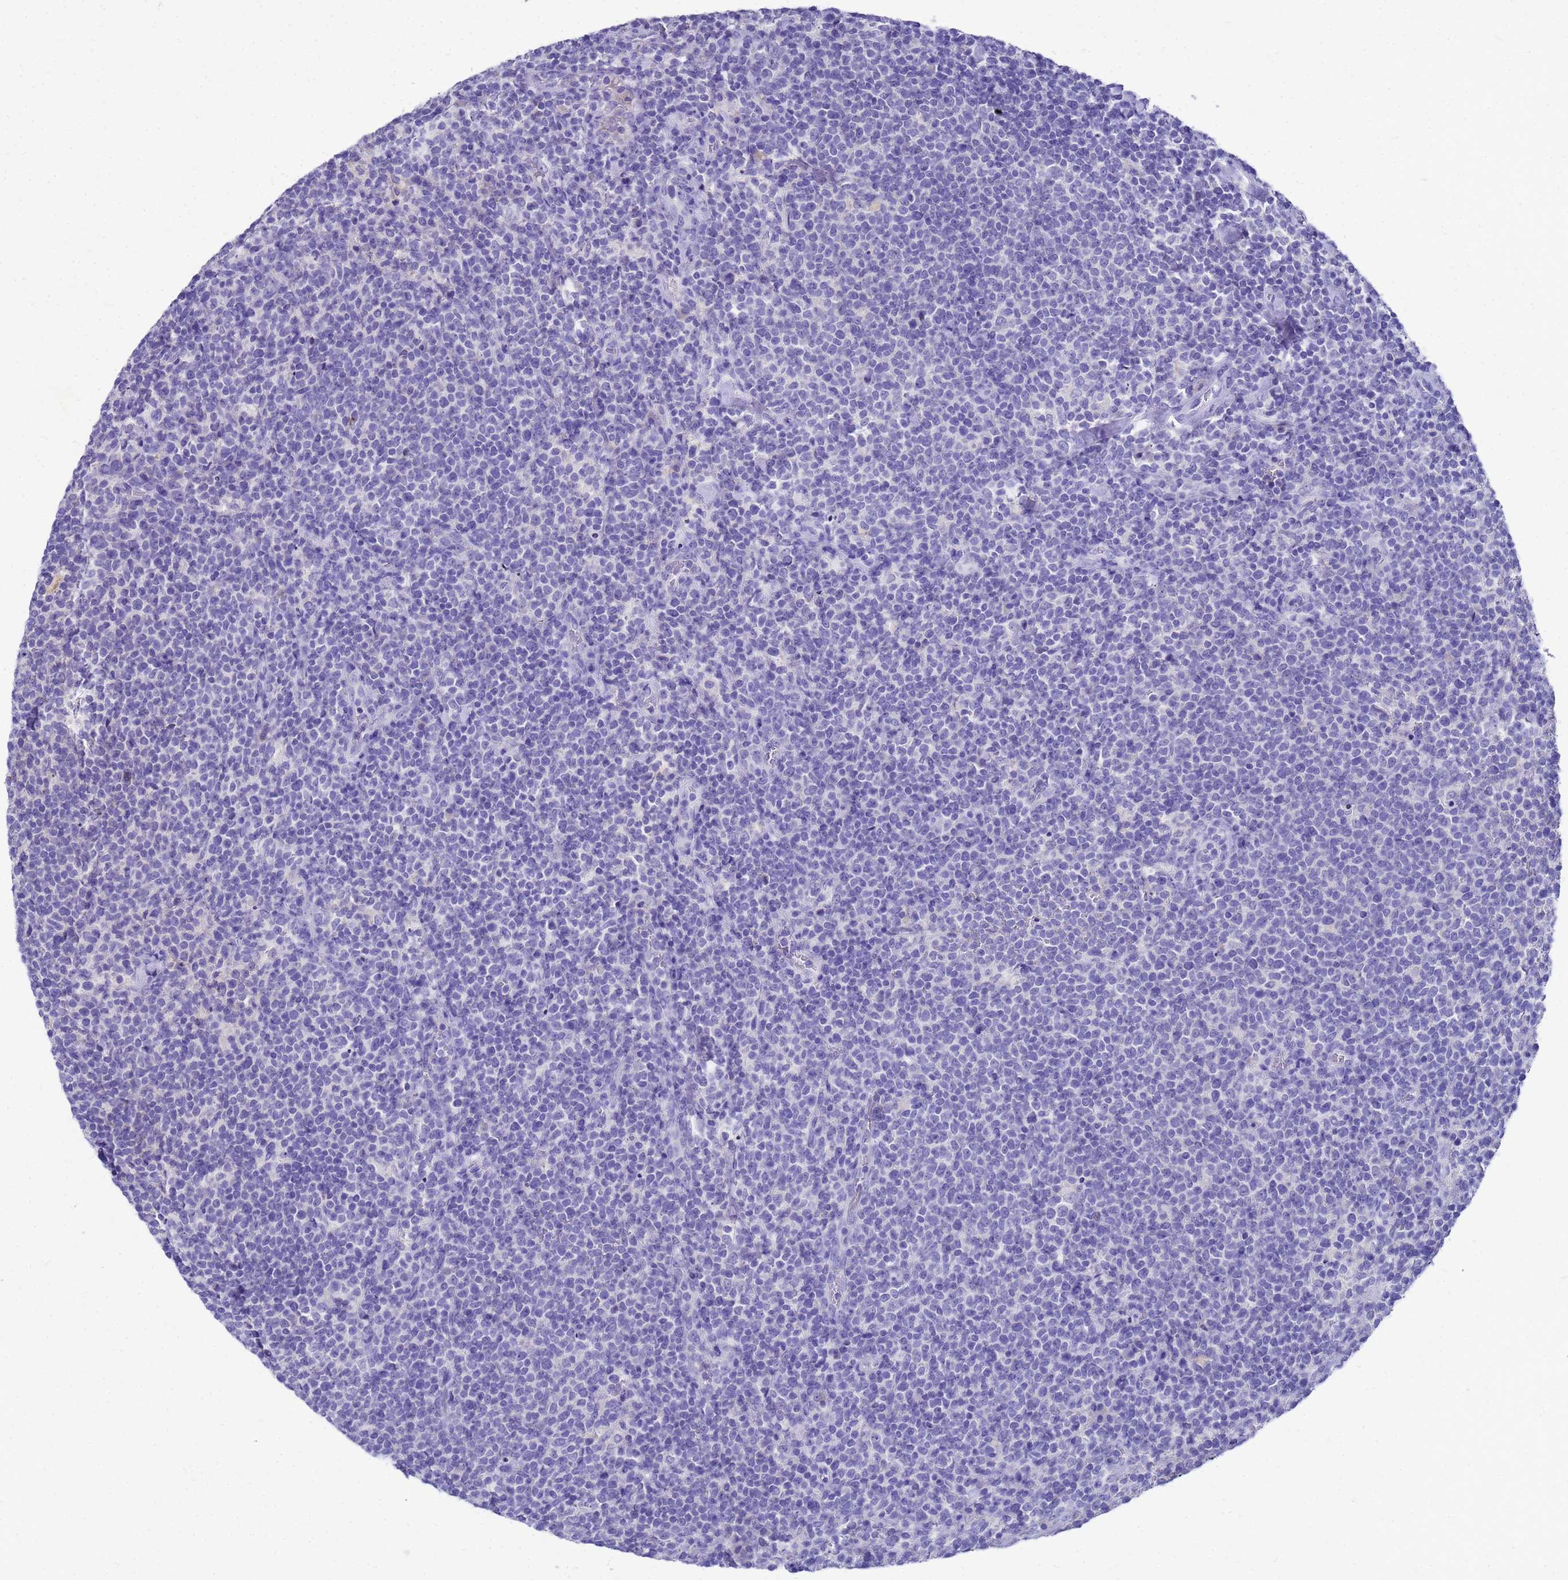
{"staining": {"intensity": "negative", "quantity": "none", "location": "none"}, "tissue": "lymphoma", "cell_type": "Tumor cells", "image_type": "cancer", "snomed": [{"axis": "morphology", "description": "Malignant lymphoma, non-Hodgkin's type, High grade"}, {"axis": "topography", "description": "Lymph node"}], "caption": "The histopathology image displays no staining of tumor cells in lymphoma.", "gene": "MS4A13", "patient": {"sex": "male", "age": 61}}